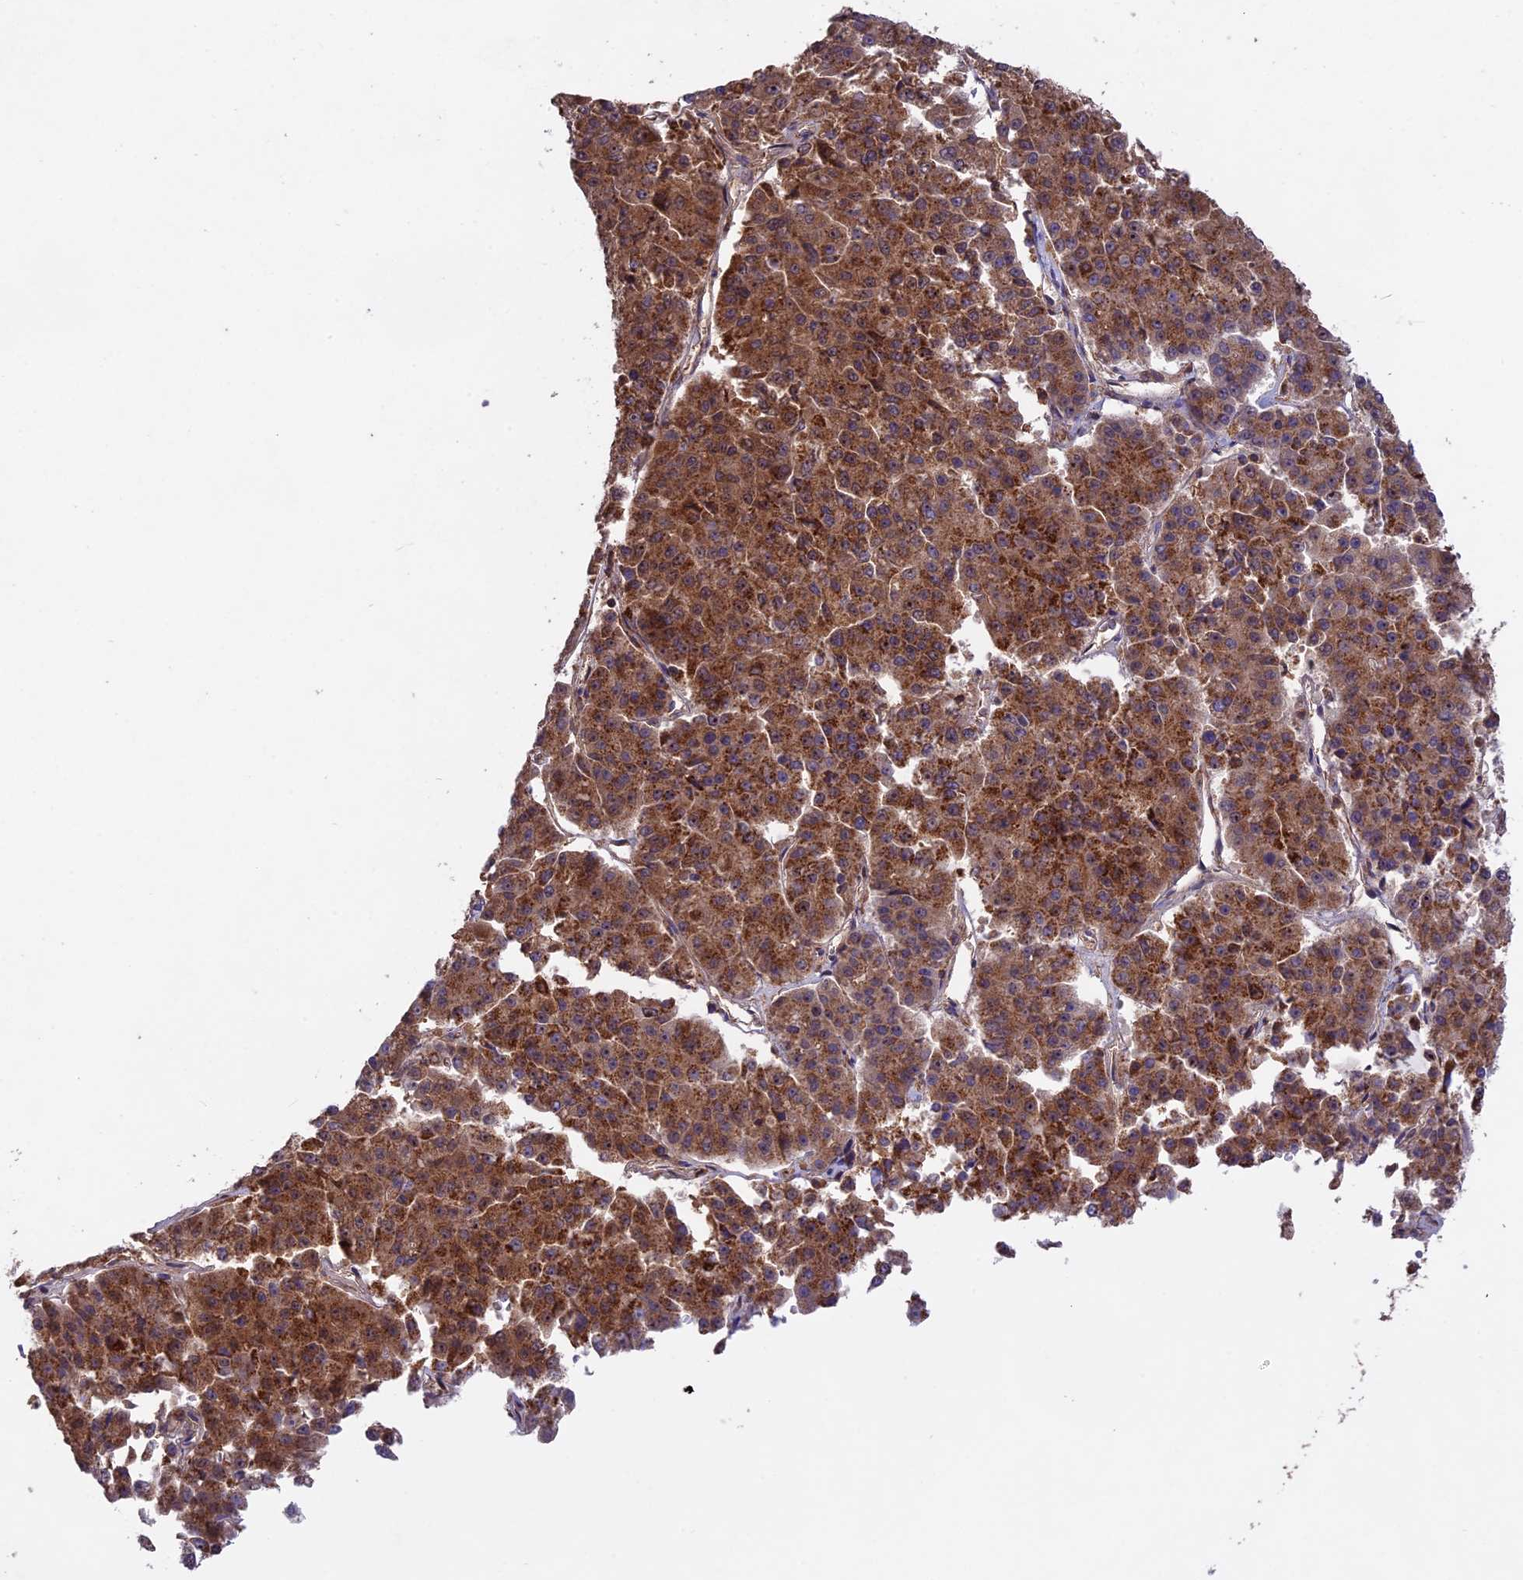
{"staining": {"intensity": "moderate", "quantity": ">75%", "location": "cytoplasmic/membranous"}, "tissue": "pancreatic cancer", "cell_type": "Tumor cells", "image_type": "cancer", "snomed": [{"axis": "morphology", "description": "Adenocarcinoma, NOS"}, {"axis": "topography", "description": "Pancreas"}], "caption": "Protein positivity by IHC shows moderate cytoplasmic/membranous expression in about >75% of tumor cells in pancreatic cancer (adenocarcinoma). The staining was performed using DAB (3,3'-diaminobenzidine) to visualize the protein expression in brown, while the nuclei were stained in blue with hematoxylin (Magnification: 20x).", "gene": "NUDT8", "patient": {"sex": "male", "age": 50}}